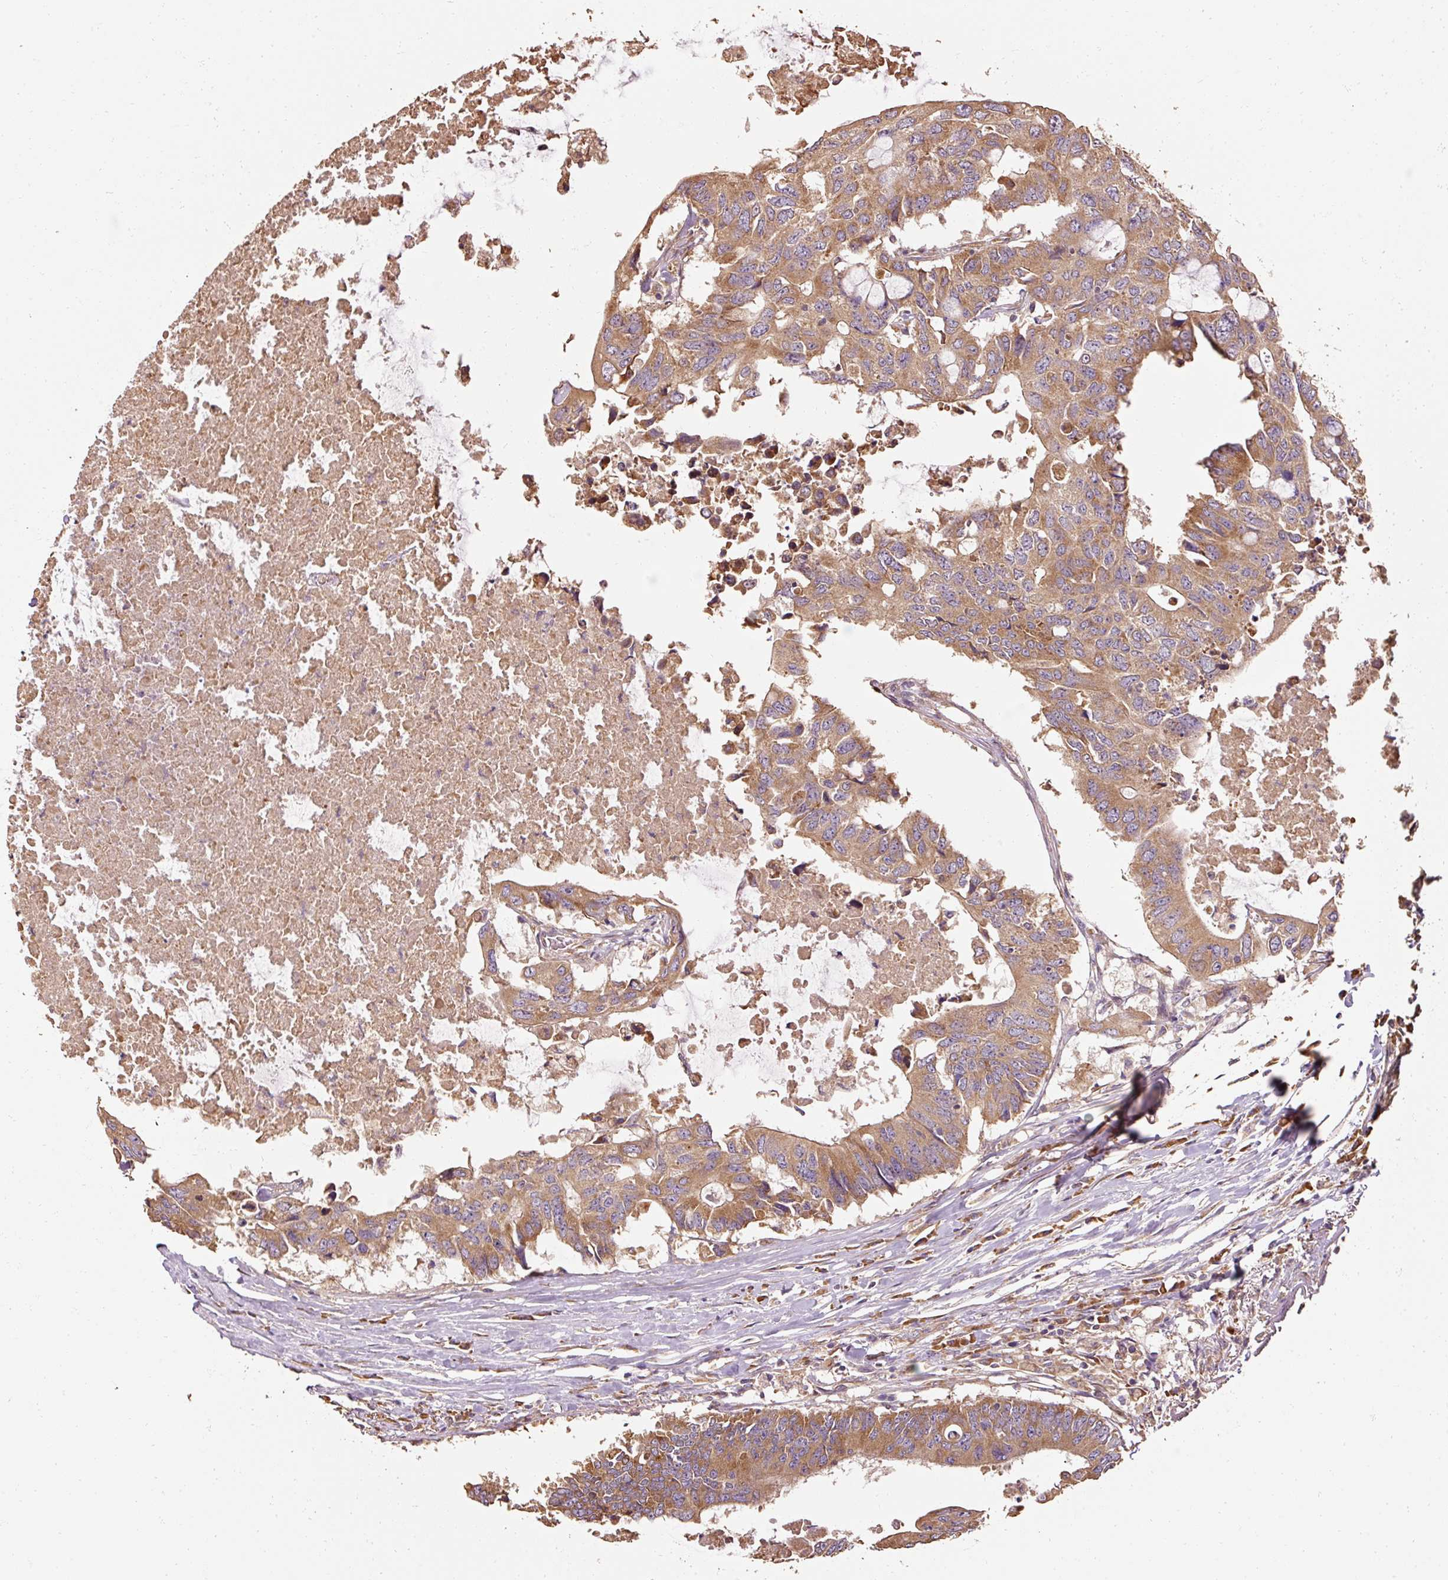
{"staining": {"intensity": "moderate", "quantity": ">75%", "location": "cytoplasmic/membranous"}, "tissue": "colorectal cancer", "cell_type": "Tumor cells", "image_type": "cancer", "snomed": [{"axis": "morphology", "description": "Adenocarcinoma, NOS"}, {"axis": "topography", "description": "Colon"}], "caption": "Colorectal adenocarcinoma stained with immunohistochemistry exhibits moderate cytoplasmic/membranous staining in about >75% of tumor cells. The staining is performed using DAB brown chromogen to label protein expression. The nuclei are counter-stained blue using hematoxylin.", "gene": "EFHC1", "patient": {"sex": "male", "age": 71}}